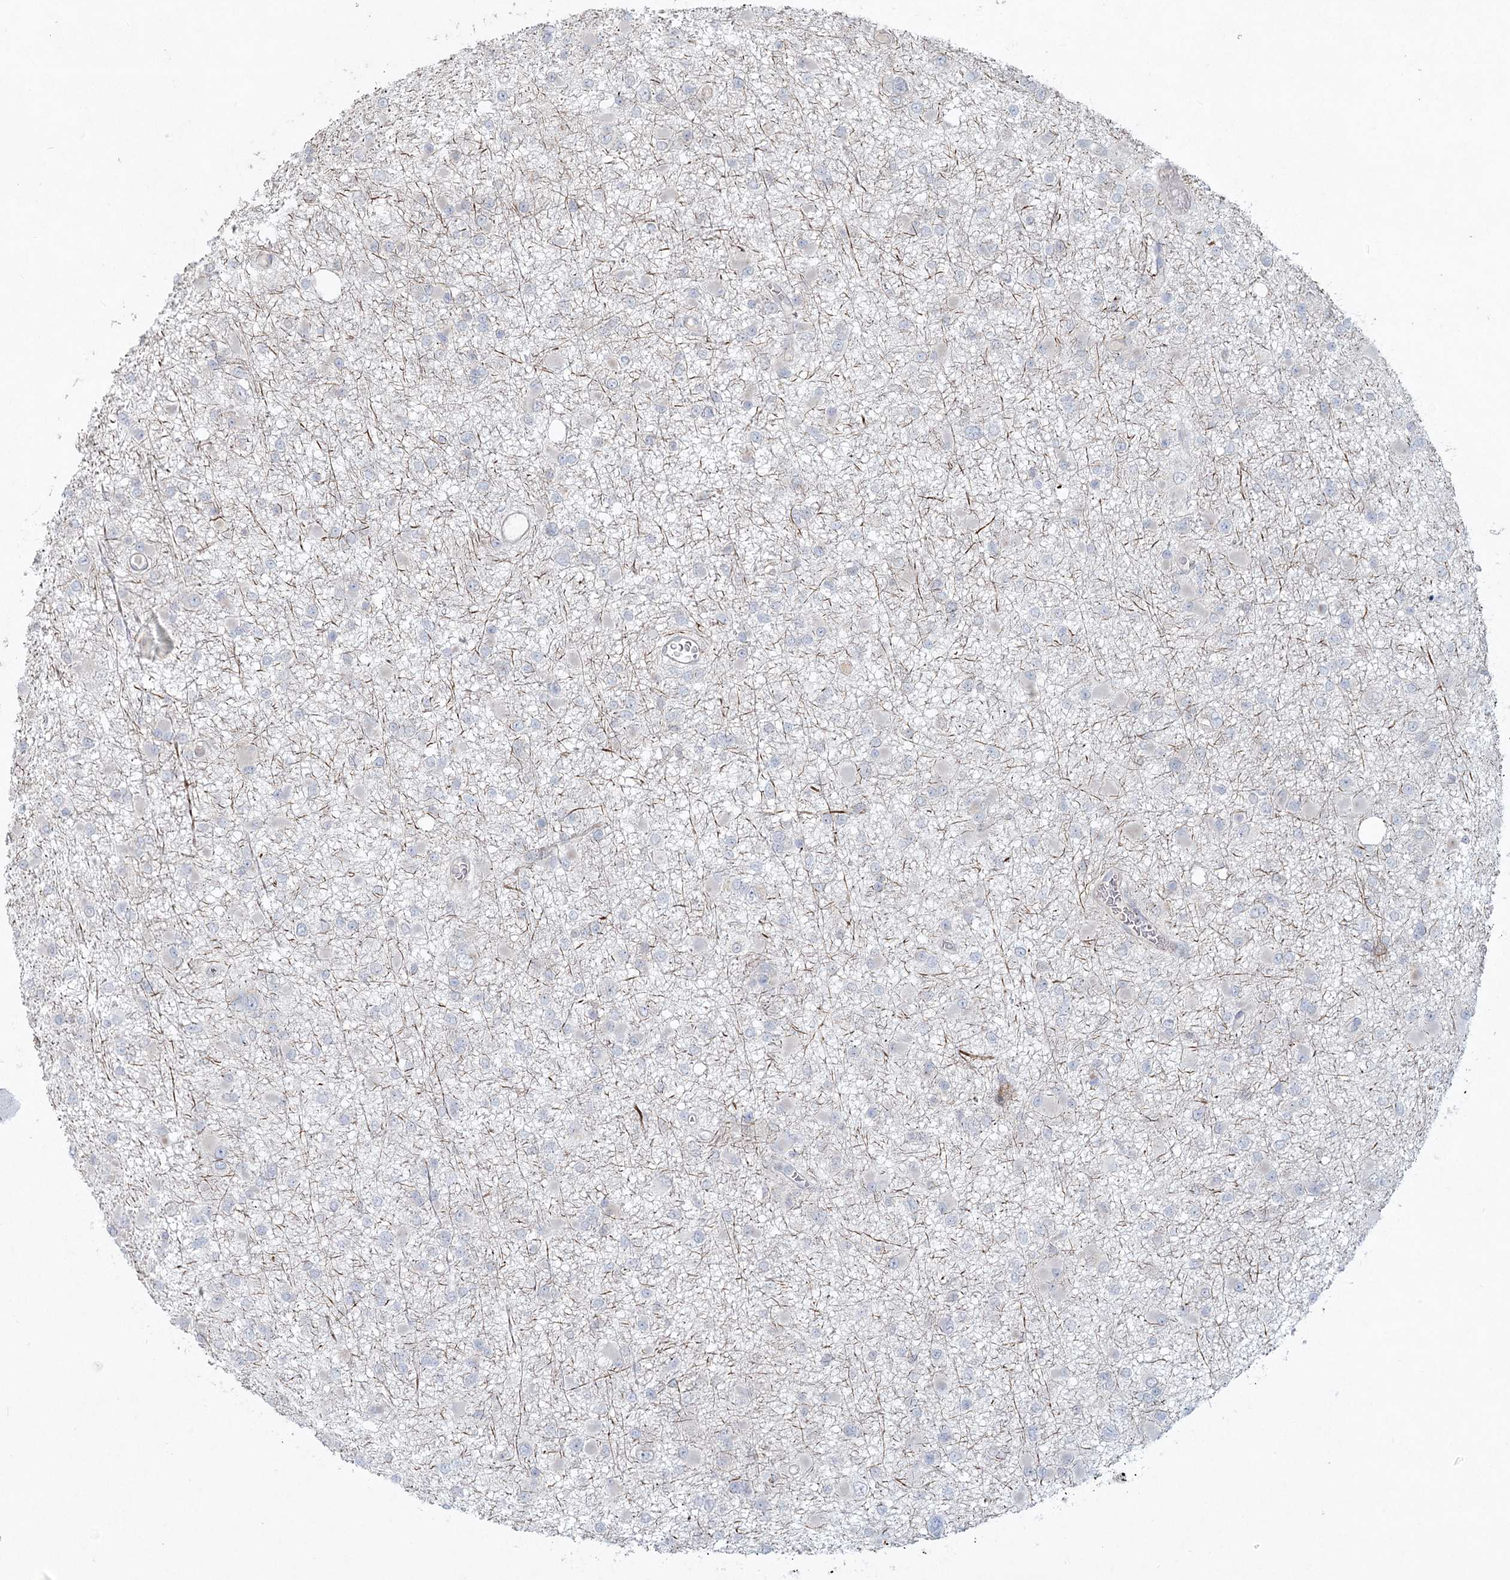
{"staining": {"intensity": "negative", "quantity": "none", "location": "none"}, "tissue": "glioma", "cell_type": "Tumor cells", "image_type": "cancer", "snomed": [{"axis": "morphology", "description": "Glioma, malignant, Low grade"}, {"axis": "topography", "description": "Brain"}], "caption": "The histopathology image demonstrates no significant positivity in tumor cells of glioma. (Stains: DAB IHC with hematoxylin counter stain, Microscopy: brightfield microscopy at high magnification).", "gene": "LRP2BP", "patient": {"sex": "female", "age": 22}}